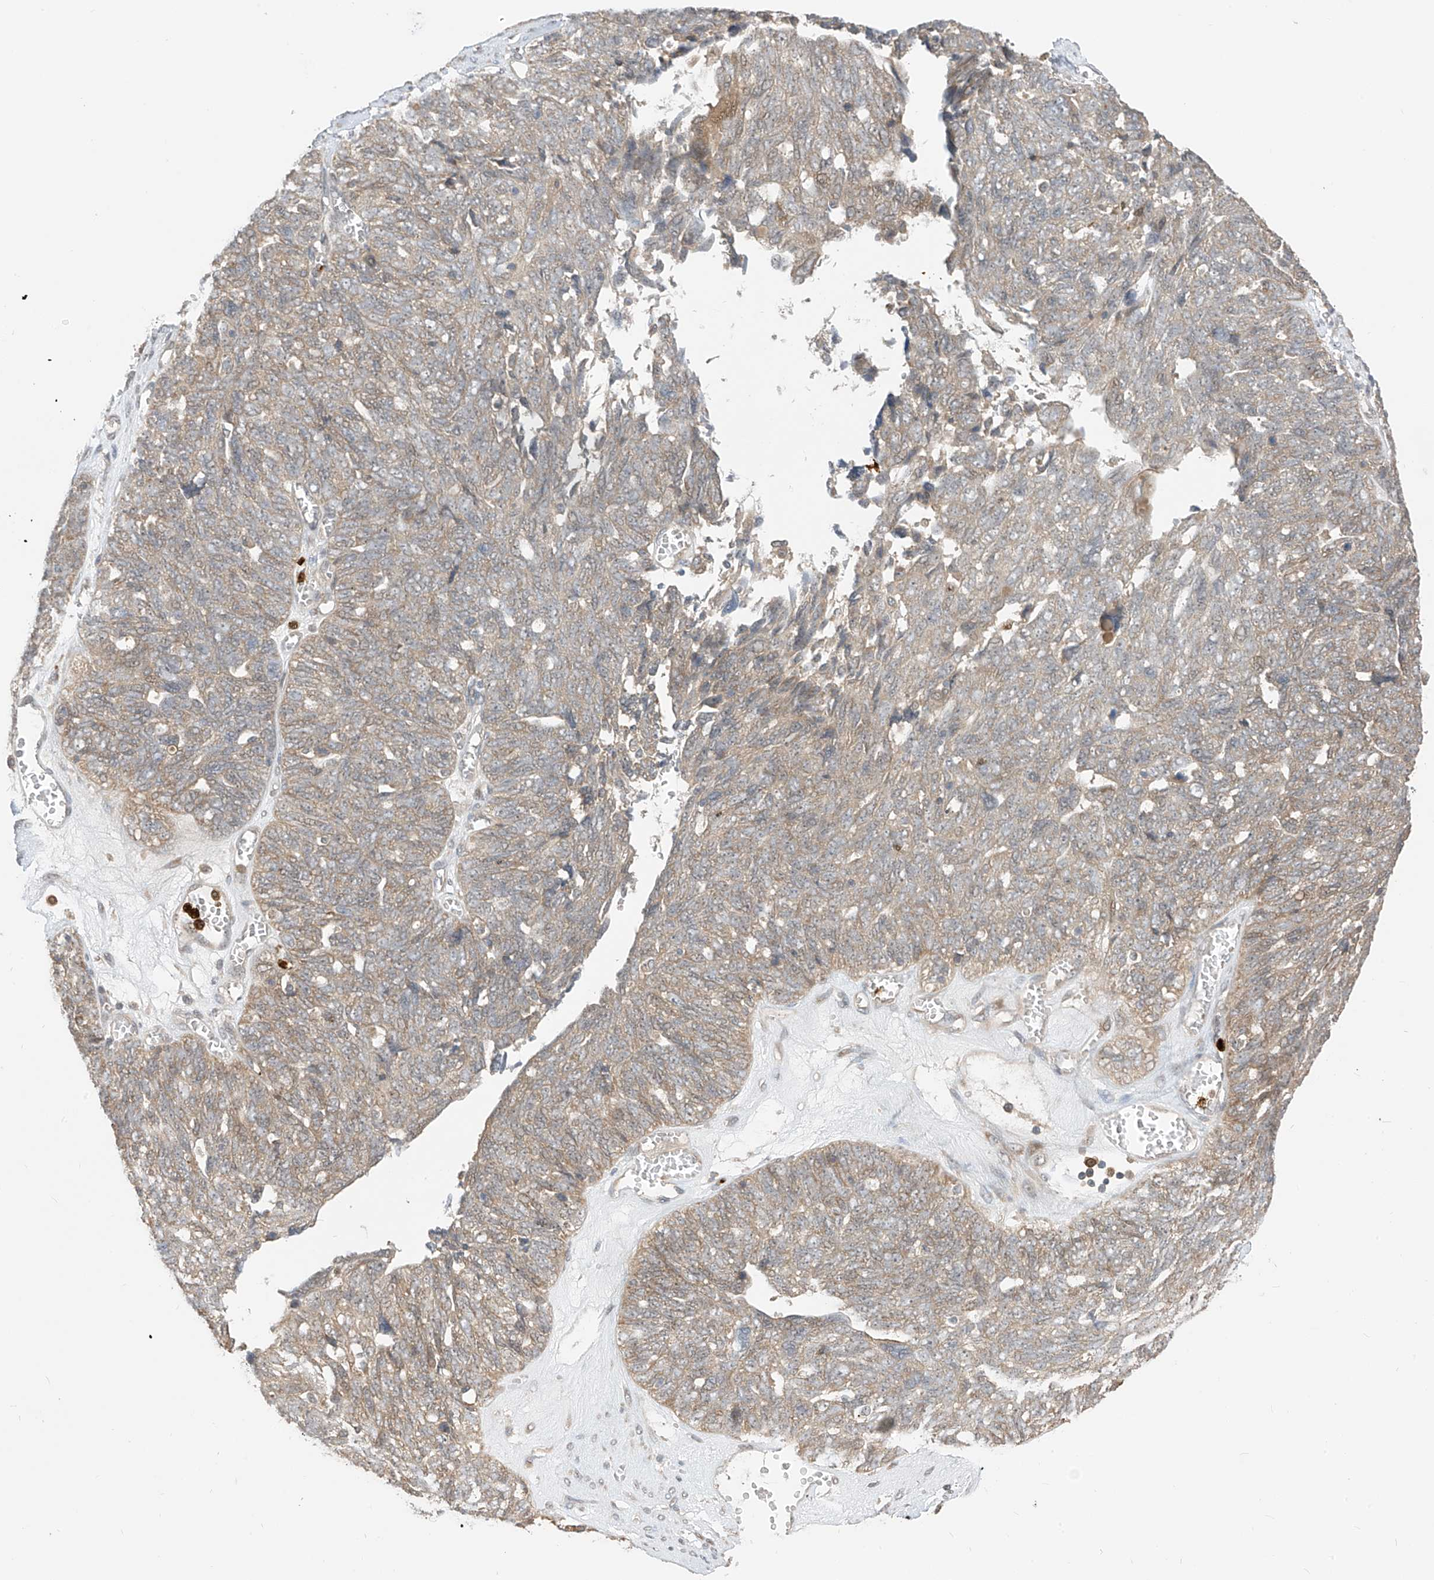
{"staining": {"intensity": "moderate", "quantity": "<25%", "location": "cytoplasmic/membranous"}, "tissue": "ovarian cancer", "cell_type": "Tumor cells", "image_type": "cancer", "snomed": [{"axis": "morphology", "description": "Cystadenocarcinoma, serous, NOS"}, {"axis": "topography", "description": "Ovary"}], "caption": "The photomicrograph exhibits a brown stain indicating the presence of a protein in the cytoplasmic/membranous of tumor cells in ovarian serous cystadenocarcinoma.", "gene": "CNKSR1", "patient": {"sex": "female", "age": 79}}